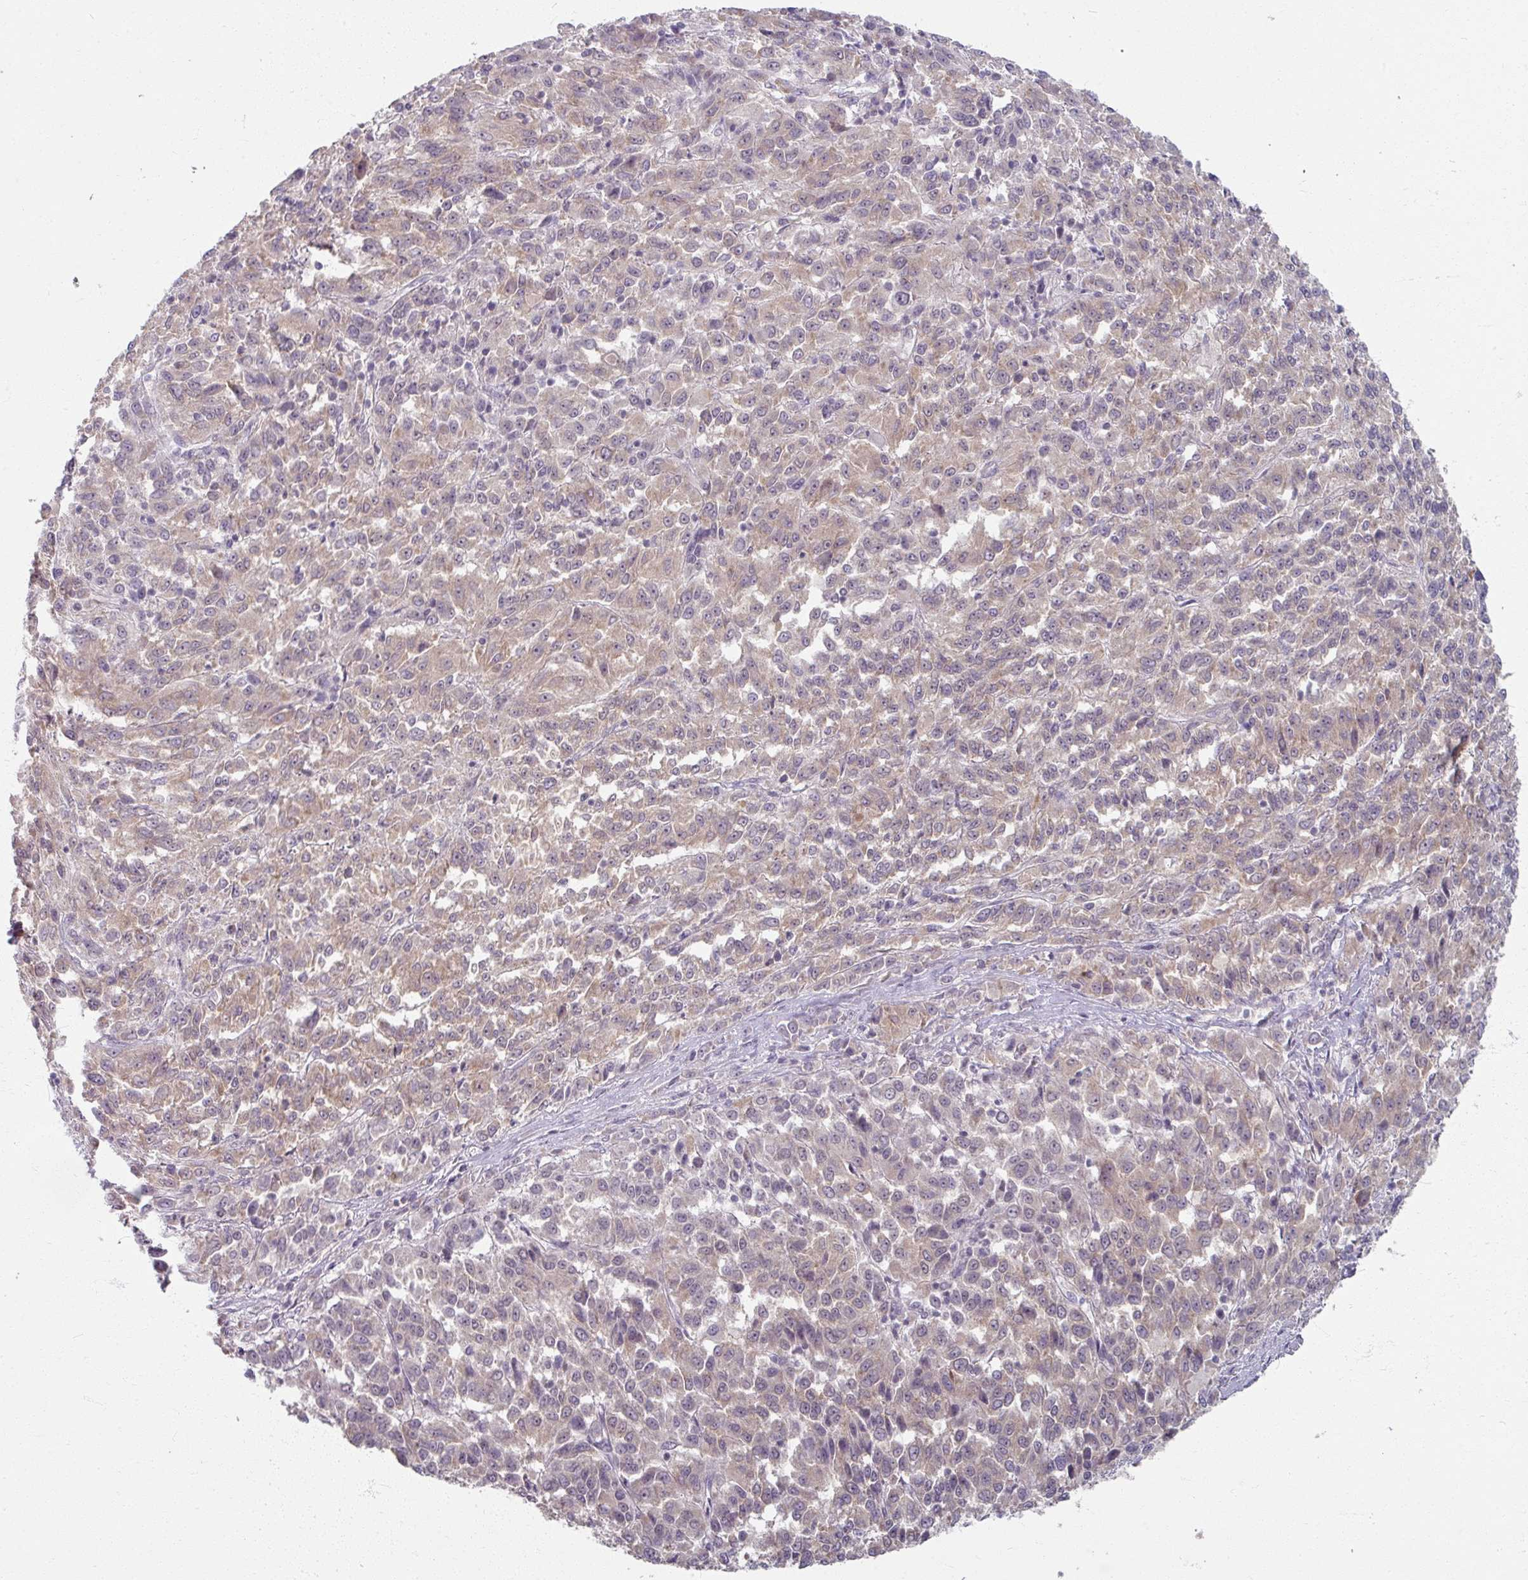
{"staining": {"intensity": "moderate", "quantity": "25%-75%", "location": "cytoplasmic/membranous"}, "tissue": "melanoma", "cell_type": "Tumor cells", "image_type": "cancer", "snomed": [{"axis": "morphology", "description": "Malignant melanoma, Metastatic site"}, {"axis": "topography", "description": "Lung"}], "caption": "Immunohistochemical staining of malignant melanoma (metastatic site) shows medium levels of moderate cytoplasmic/membranous staining in approximately 25%-75% of tumor cells. The staining was performed using DAB to visualize the protein expression in brown, while the nuclei were stained in blue with hematoxylin (Magnification: 20x).", "gene": "KMT5C", "patient": {"sex": "male", "age": 64}}